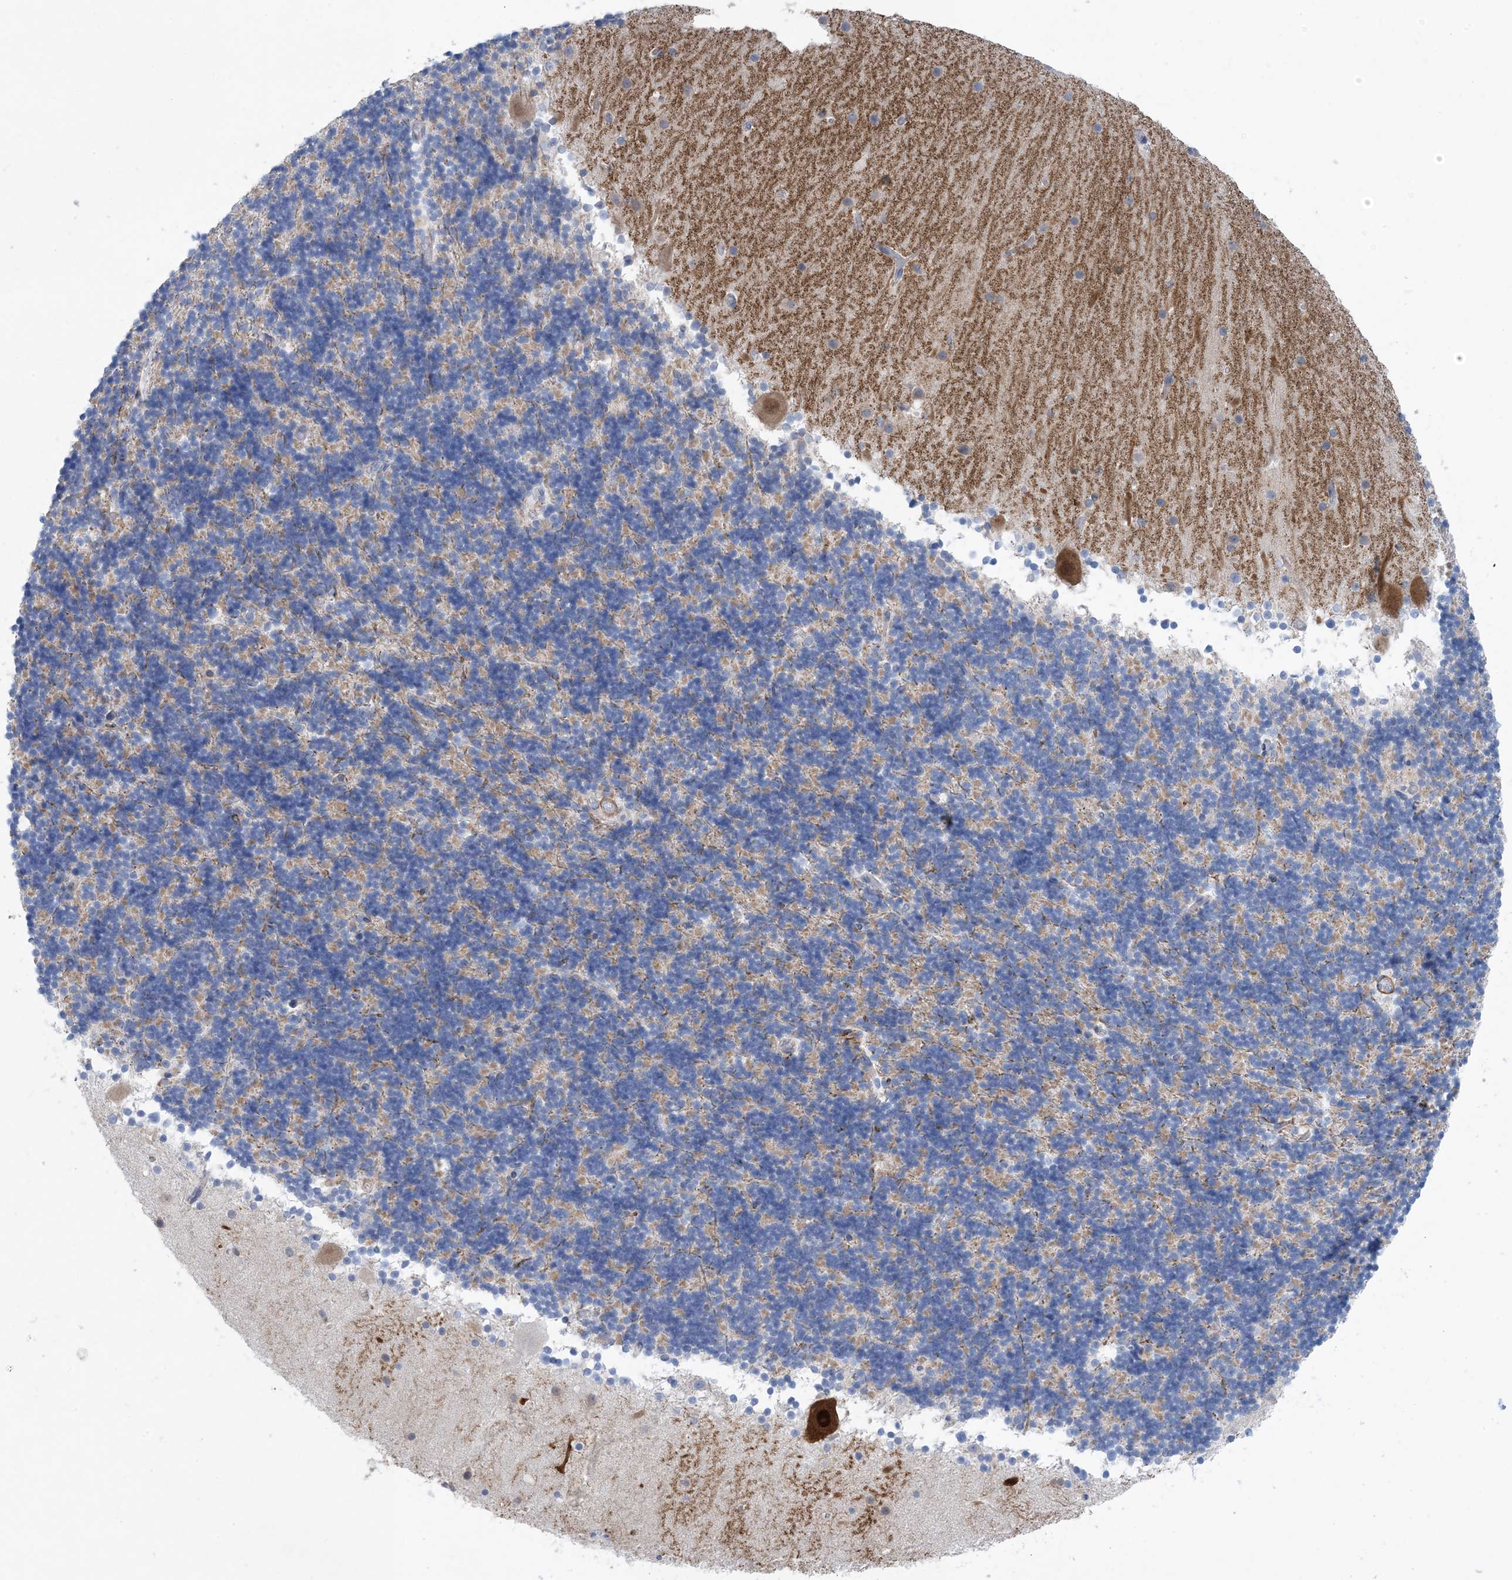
{"staining": {"intensity": "moderate", "quantity": "<25%", "location": "cytoplasmic/membranous"}, "tissue": "cerebellum", "cell_type": "Cells in granular layer", "image_type": "normal", "snomed": [{"axis": "morphology", "description": "Normal tissue, NOS"}, {"axis": "topography", "description": "Cerebellum"}], "caption": "This is a micrograph of IHC staining of benign cerebellum, which shows moderate expression in the cytoplasmic/membranous of cells in granular layer.", "gene": "SHANK1", "patient": {"sex": "male", "age": 57}}